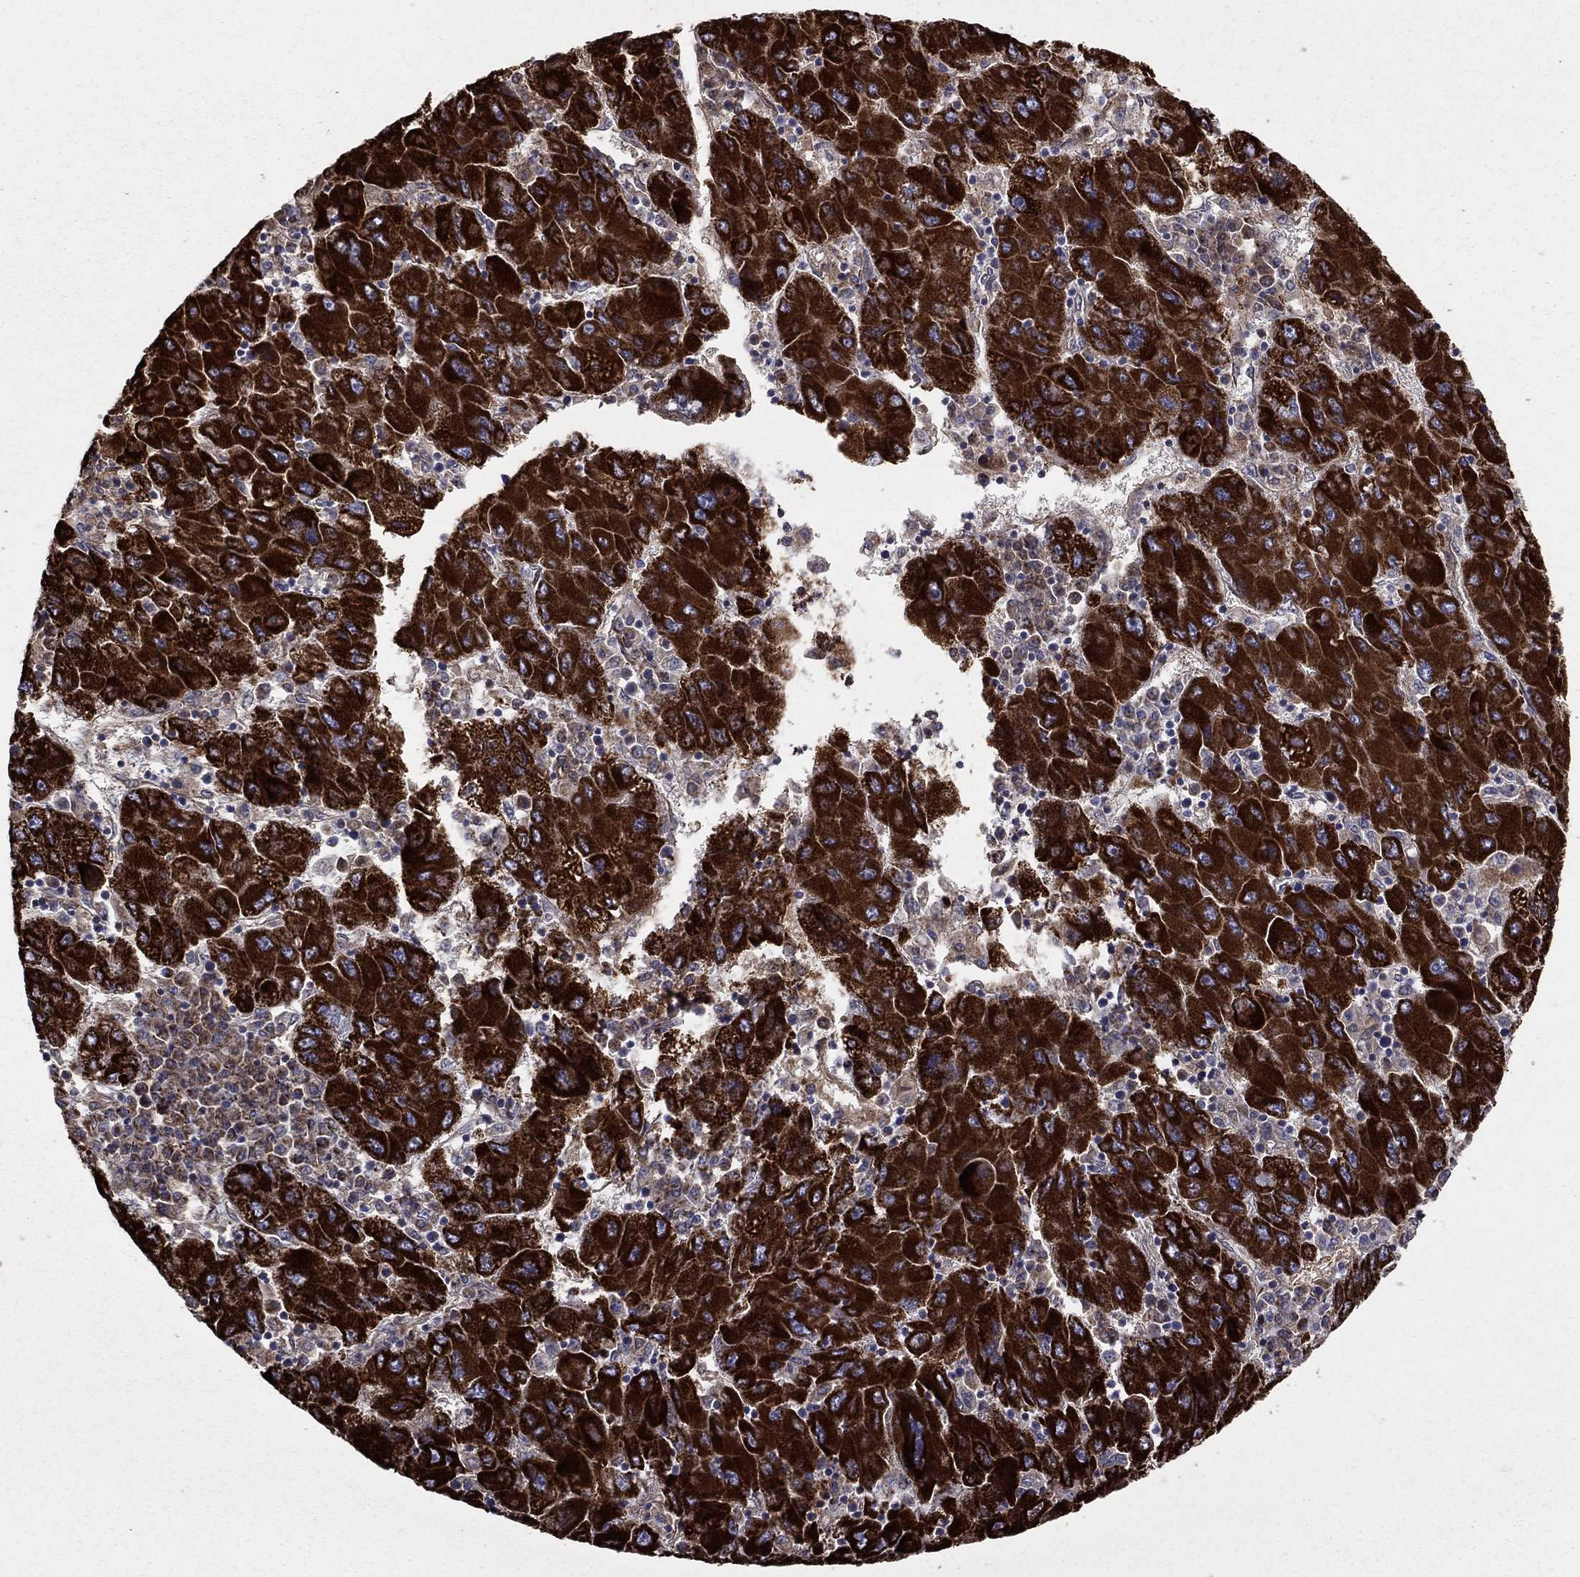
{"staining": {"intensity": "strong", "quantity": ">75%", "location": "cytoplasmic/membranous"}, "tissue": "liver cancer", "cell_type": "Tumor cells", "image_type": "cancer", "snomed": [{"axis": "morphology", "description": "Carcinoma, Hepatocellular, NOS"}, {"axis": "topography", "description": "Liver"}], "caption": "High-power microscopy captured an immunohistochemistry image of liver cancer, revealing strong cytoplasmic/membranous staining in approximately >75% of tumor cells.", "gene": "GCSH", "patient": {"sex": "male", "age": 75}}